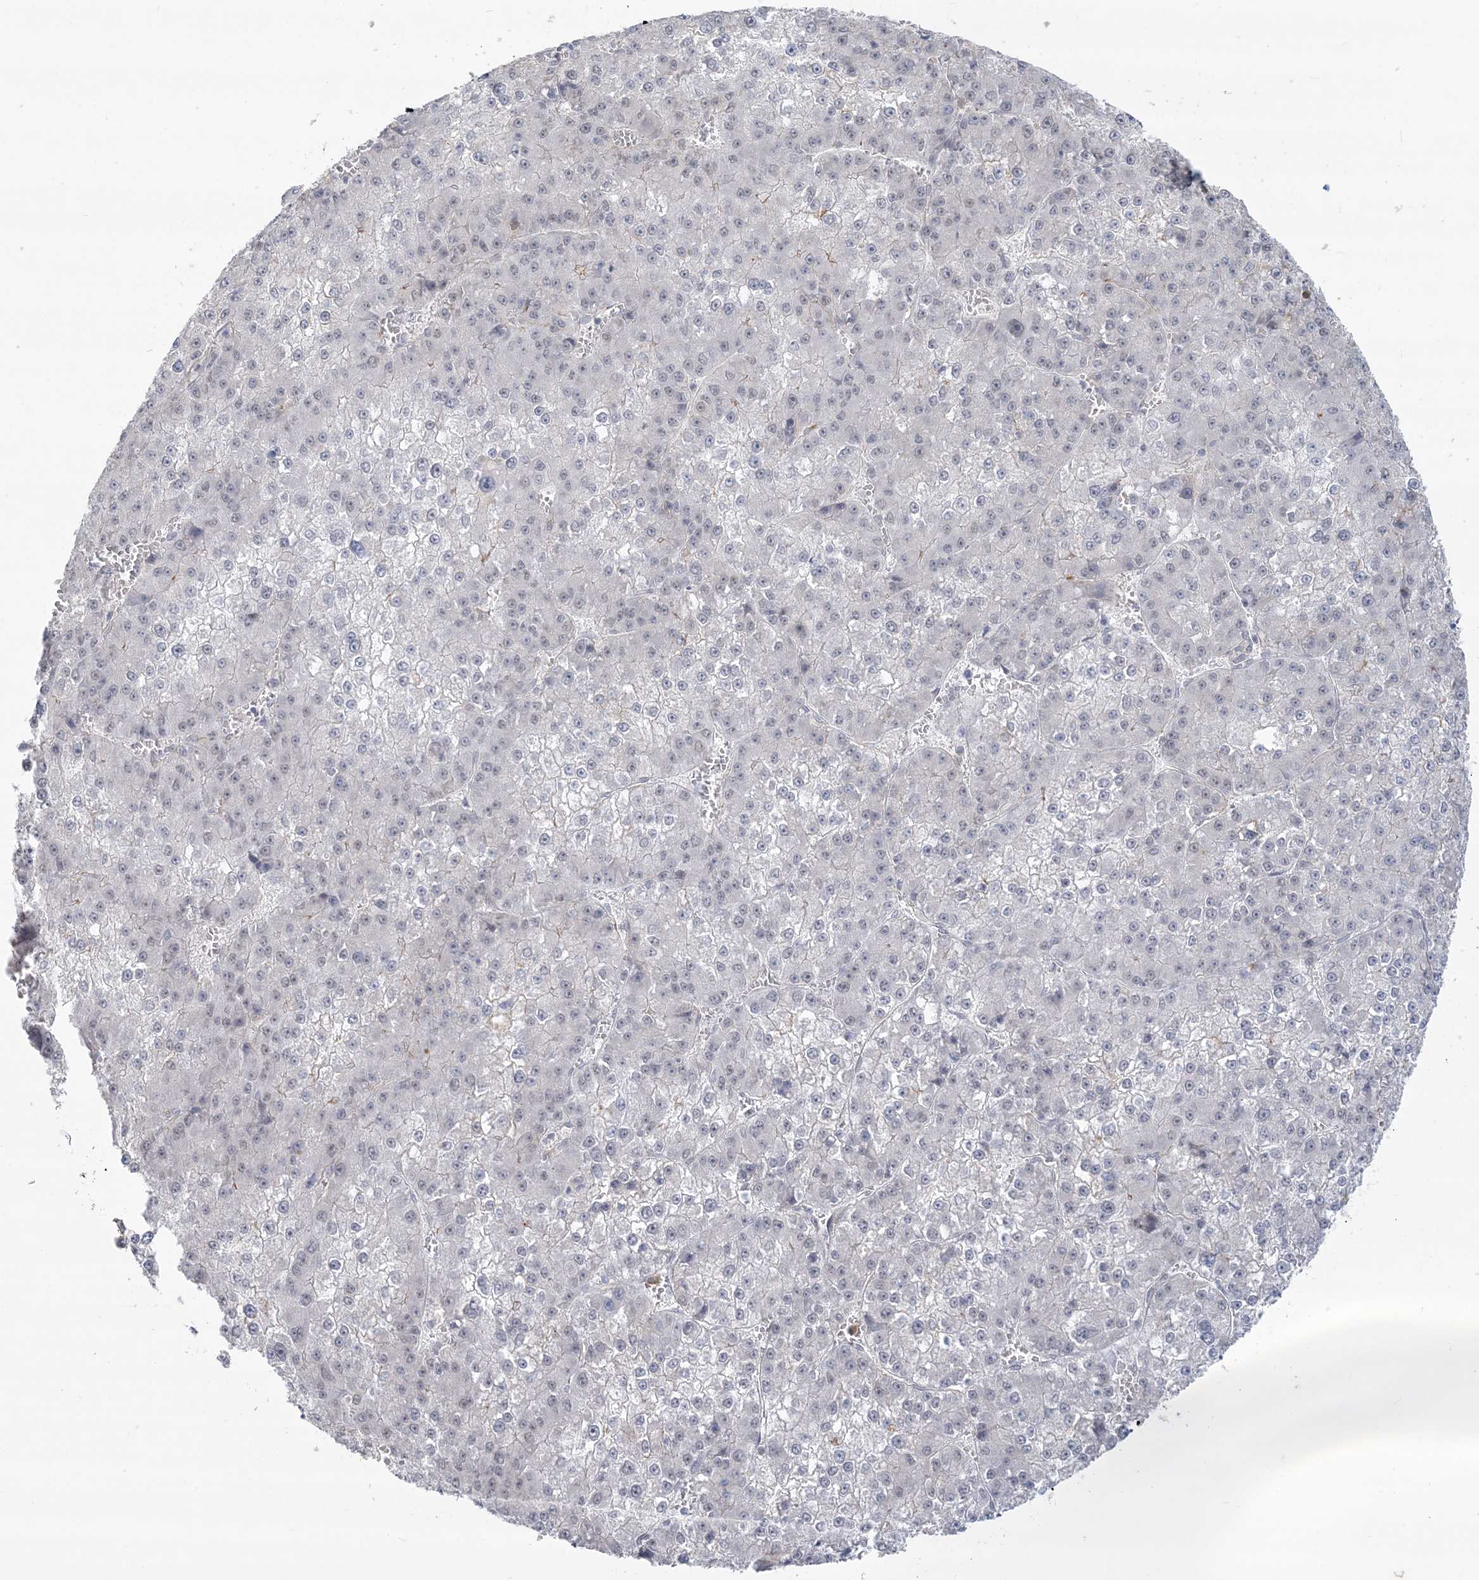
{"staining": {"intensity": "negative", "quantity": "none", "location": "none"}, "tissue": "liver cancer", "cell_type": "Tumor cells", "image_type": "cancer", "snomed": [{"axis": "morphology", "description": "Carcinoma, Hepatocellular, NOS"}, {"axis": "topography", "description": "Liver"}], "caption": "IHC photomicrograph of neoplastic tissue: human liver cancer stained with DAB demonstrates no significant protein positivity in tumor cells.", "gene": "ANKS1A", "patient": {"sex": "female", "age": 73}}